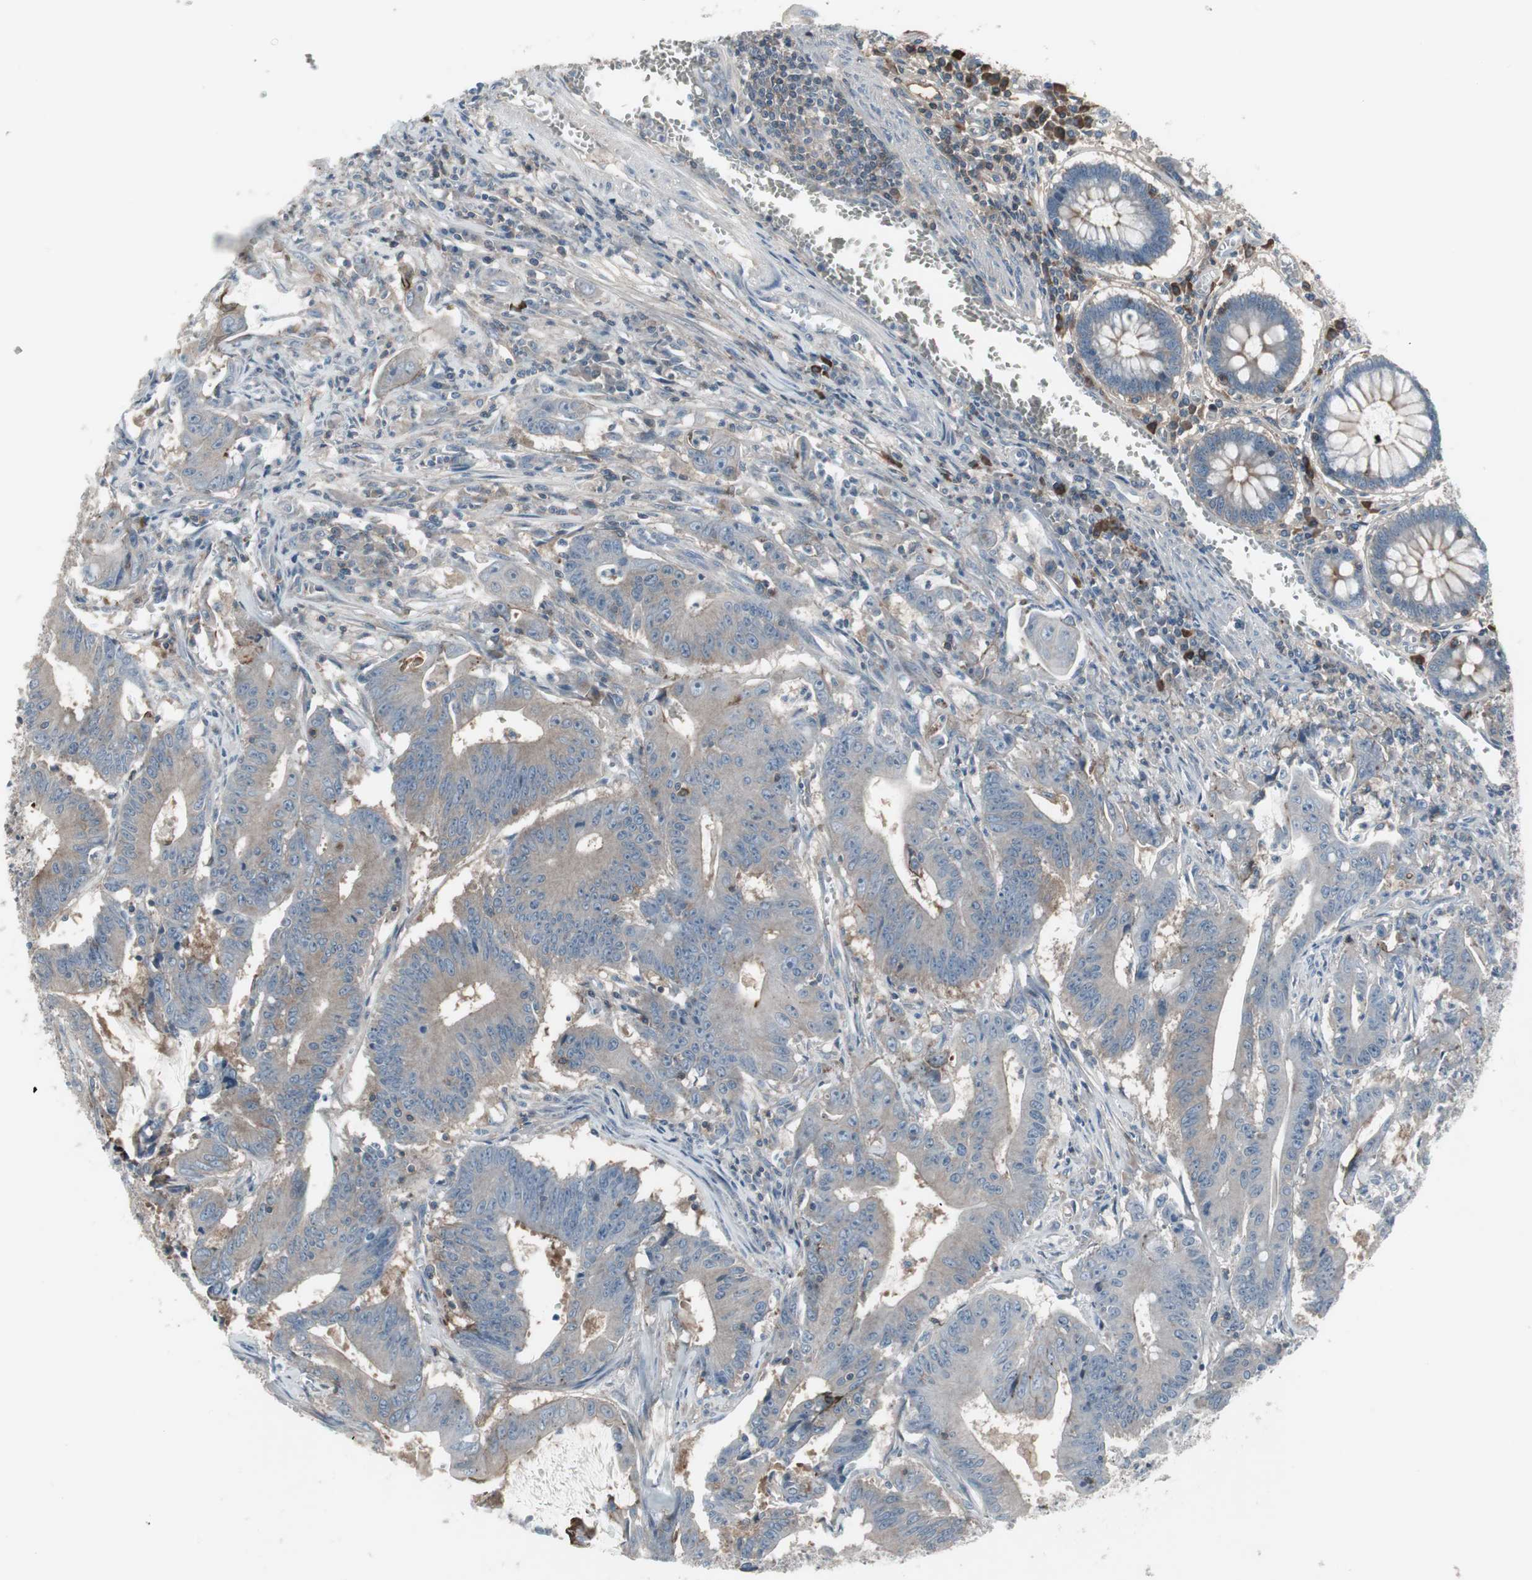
{"staining": {"intensity": "weak", "quantity": "25%-75%", "location": "cytoplasmic/membranous"}, "tissue": "colorectal cancer", "cell_type": "Tumor cells", "image_type": "cancer", "snomed": [{"axis": "morphology", "description": "Adenocarcinoma, NOS"}, {"axis": "topography", "description": "Colon"}], "caption": "Immunohistochemistry (DAB) staining of colorectal adenocarcinoma shows weak cytoplasmic/membranous protein expression in about 25%-75% of tumor cells. Immunohistochemistry (ihc) stains the protein in brown and the nuclei are stained blue.", "gene": "ZSCAN32", "patient": {"sex": "male", "age": 45}}